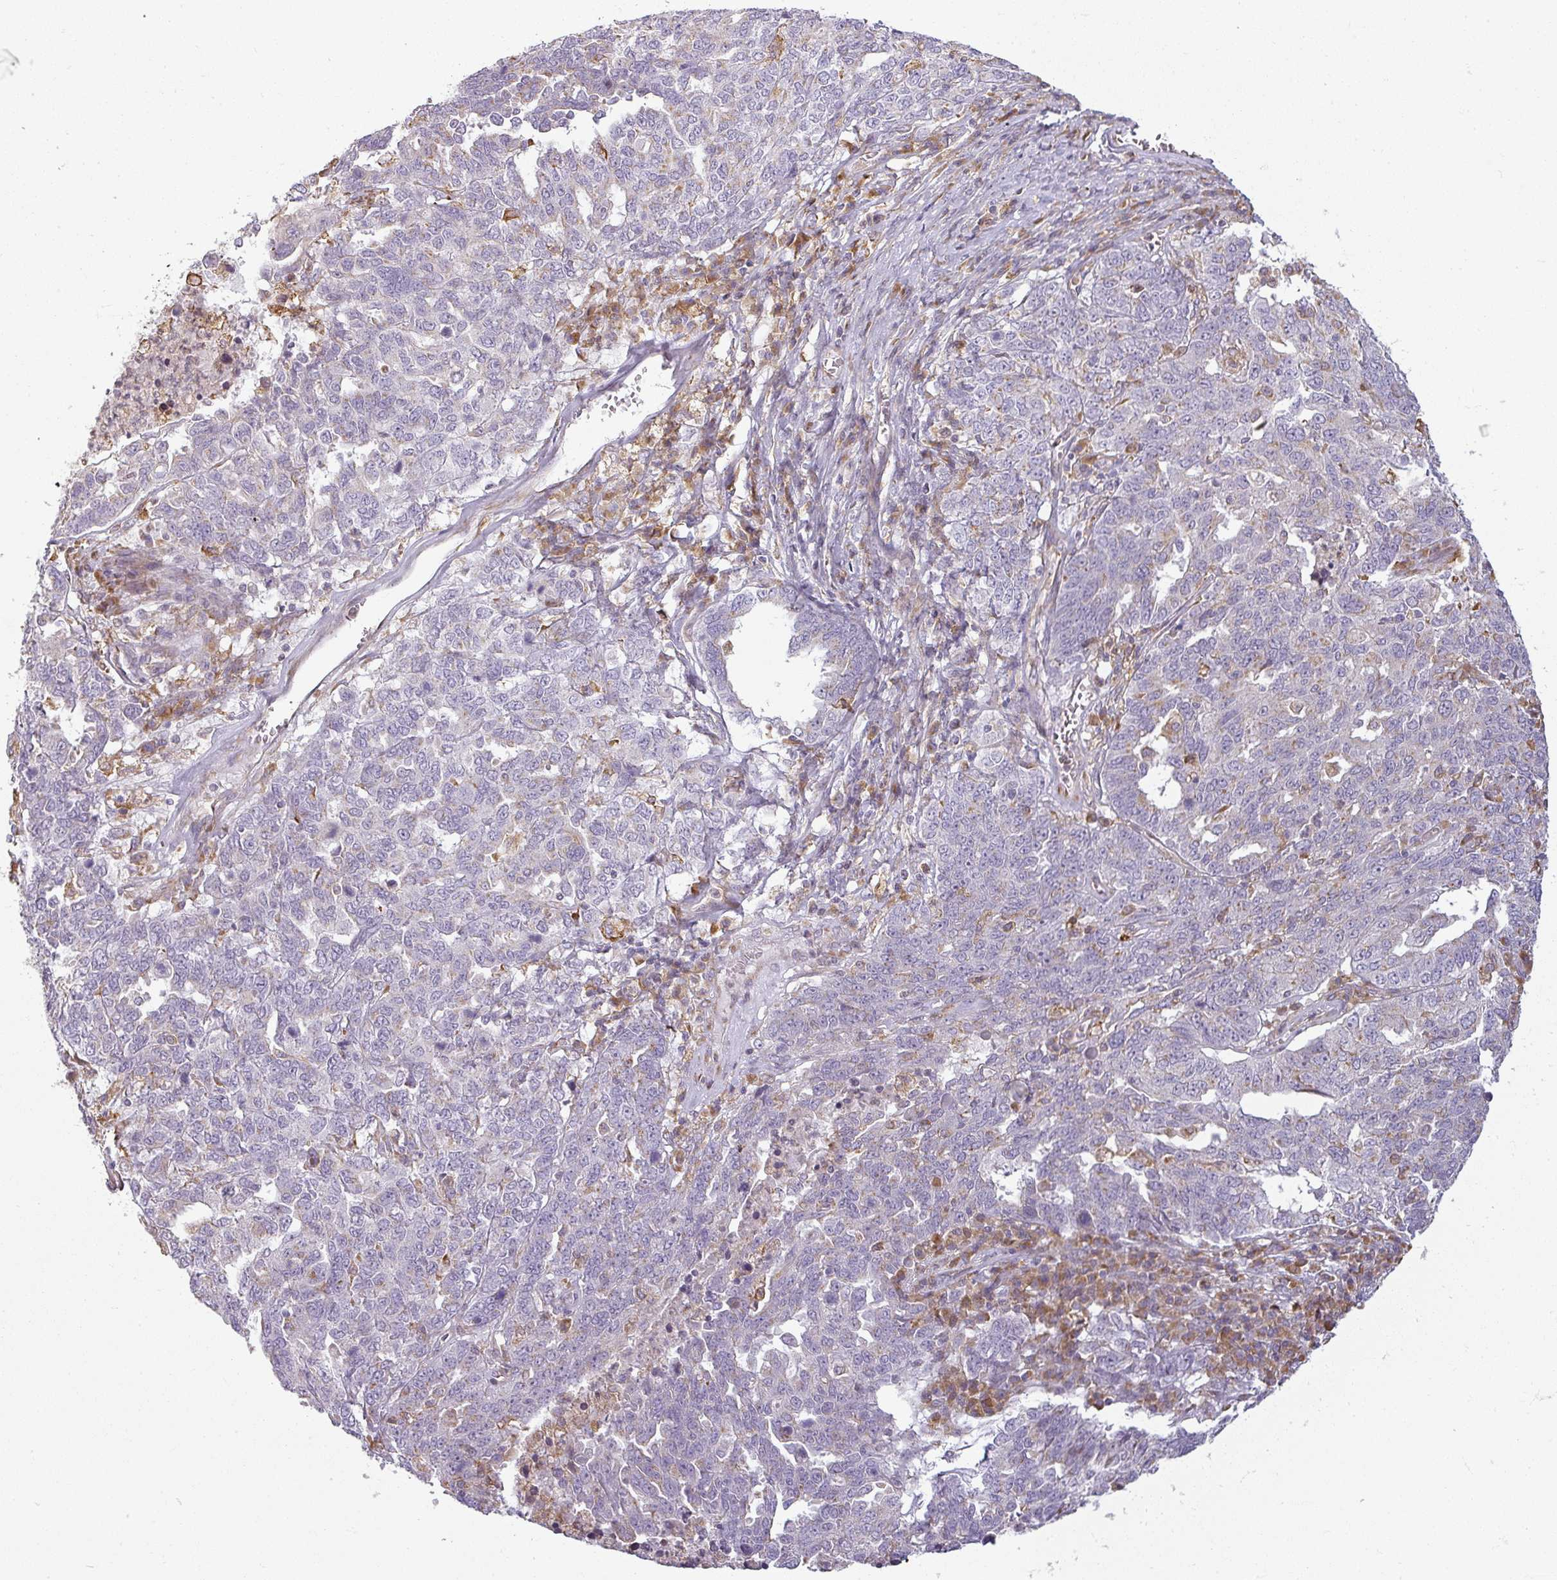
{"staining": {"intensity": "negative", "quantity": "none", "location": "none"}, "tissue": "ovarian cancer", "cell_type": "Tumor cells", "image_type": "cancer", "snomed": [{"axis": "morphology", "description": "Carcinoma, endometroid"}, {"axis": "topography", "description": "Ovary"}], "caption": "This is an immunohistochemistry (IHC) micrograph of human ovarian cancer (endometroid carcinoma). There is no staining in tumor cells.", "gene": "CCDC144A", "patient": {"sex": "female", "age": 62}}